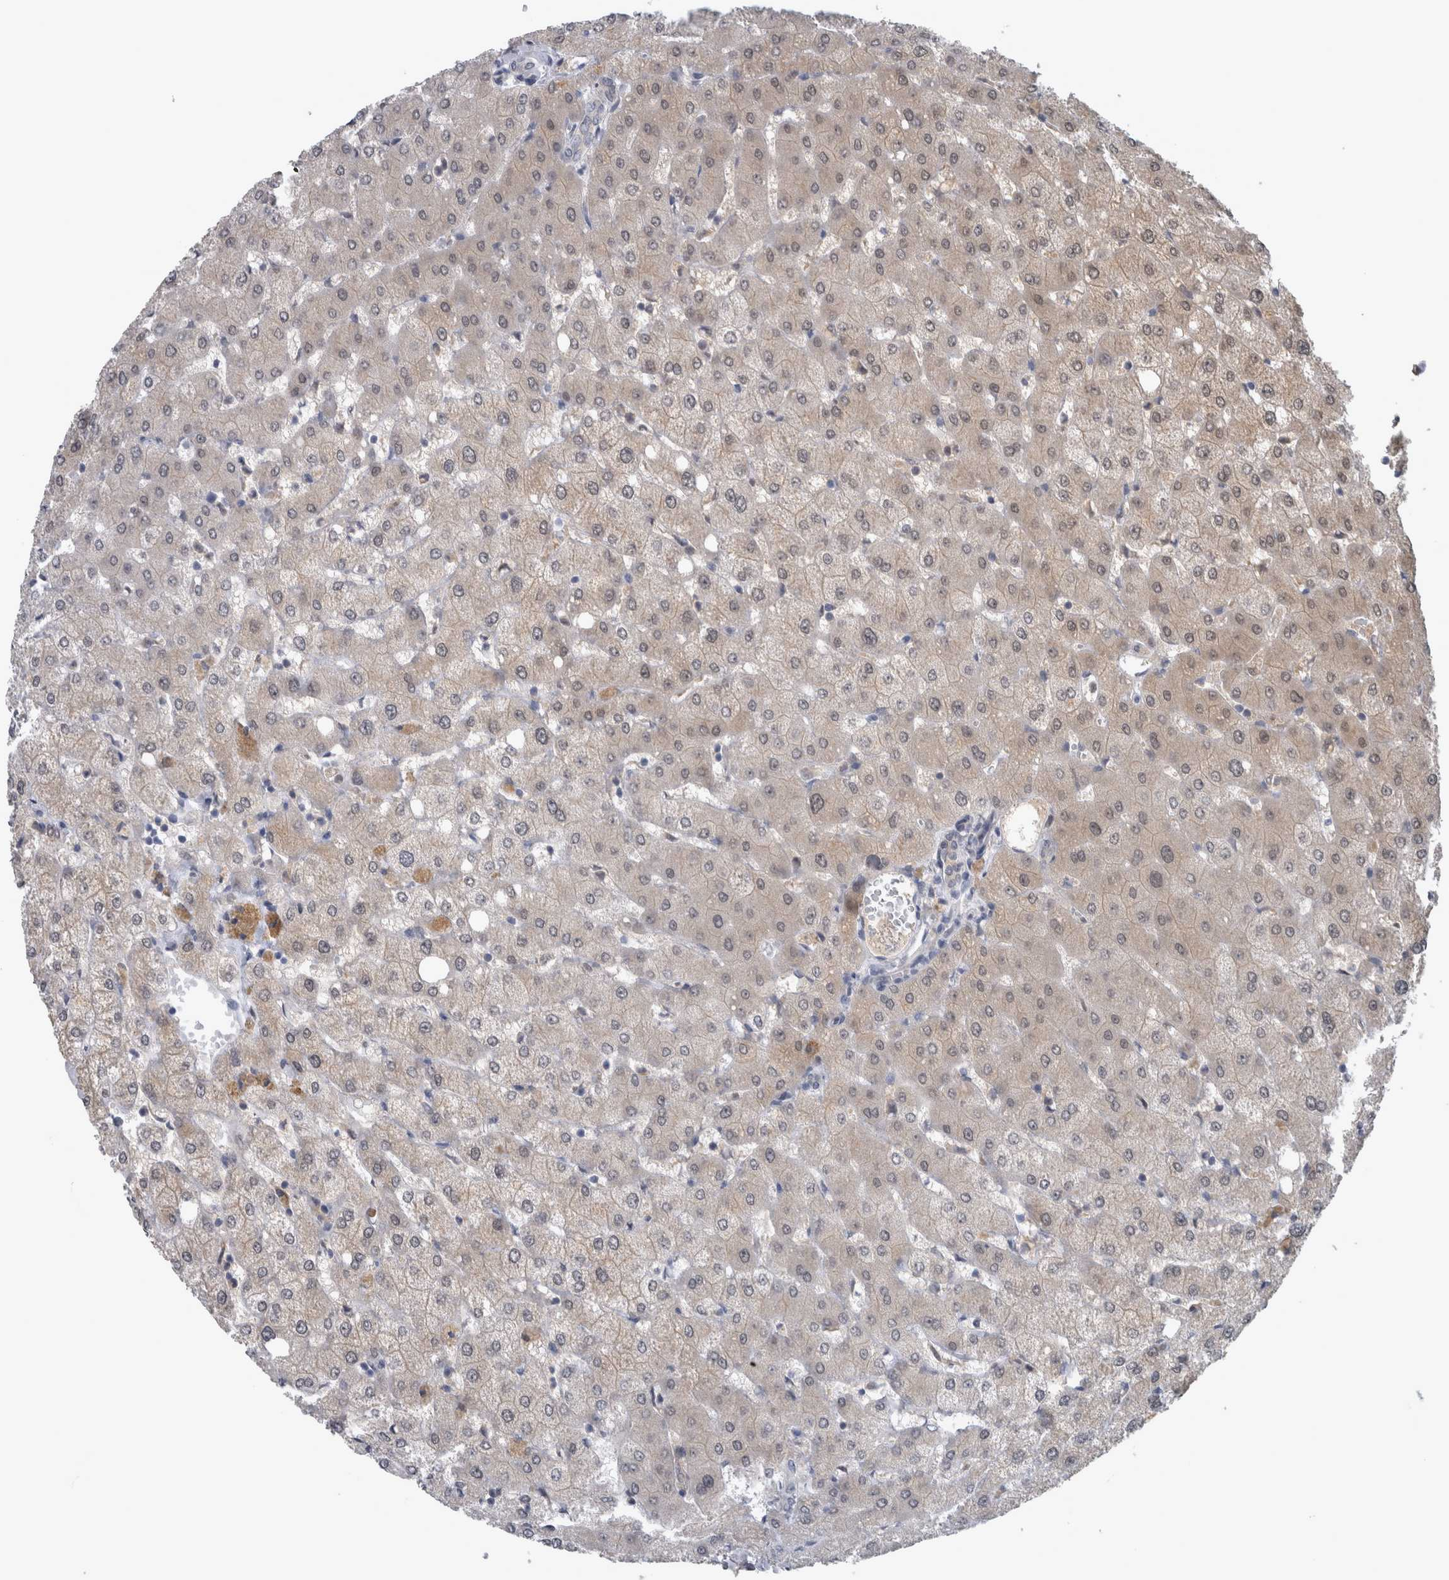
{"staining": {"intensity": "weak", "quantity": "<25%", "location": "cytoplasmic/membranous"}, "tissue": "liver", "cell_type": "Cholangiocytes", "image_type": "normal", "snomed": [{"axis": "morphology", "description": "Normal tissue, NOS"}, {"axis": "topography", "description": "Liver"}], "caption": "This micrograph is of unremarkable liver stained with IHC to label a protein in brown with the nuclei are counter-stained blue. There is no staining in cholangiocytes.", "gene": "NAPRT", "patient": {"sex": "female", "age": 54}}